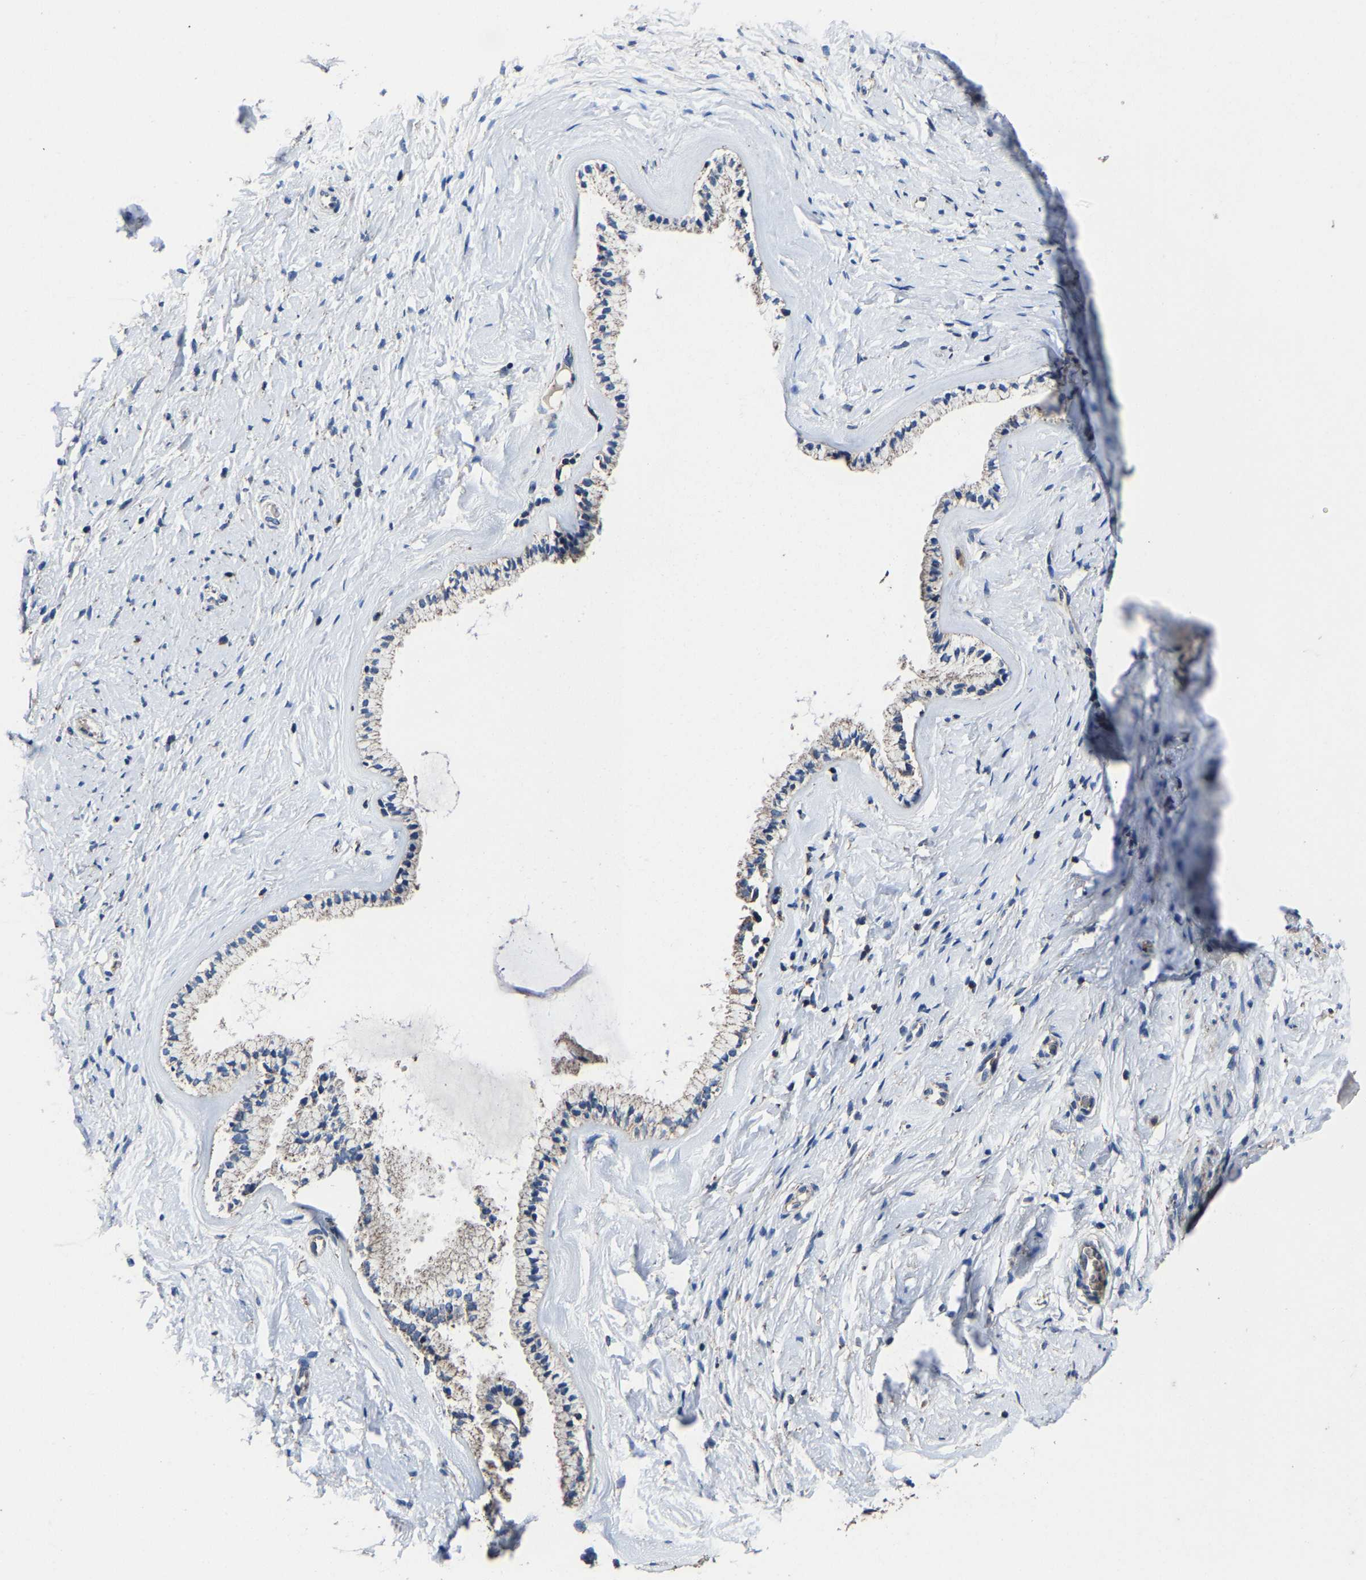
{"staining": {"intensity": "weak", "quantity": "25%-75%", "location": "cytoplasmic/membranous"}, "tissue": "cervix", "cell_type": "Glandular cells", "image_type": "normal", "snomed": [{"axis": "morphology", "description": "Normal tissue, NOS"}, {"axis": "topography", "description": "Cervix"}], "caption": "The micrograph reveals immunohistochemical staining of unremarkable cervix. There is weak cytoplasmic/membranous staining is present in approximately 25%-75% of glandular cells.", "gene": "ZCCHC7", "patient": {"sex": "female", "age": 72}}